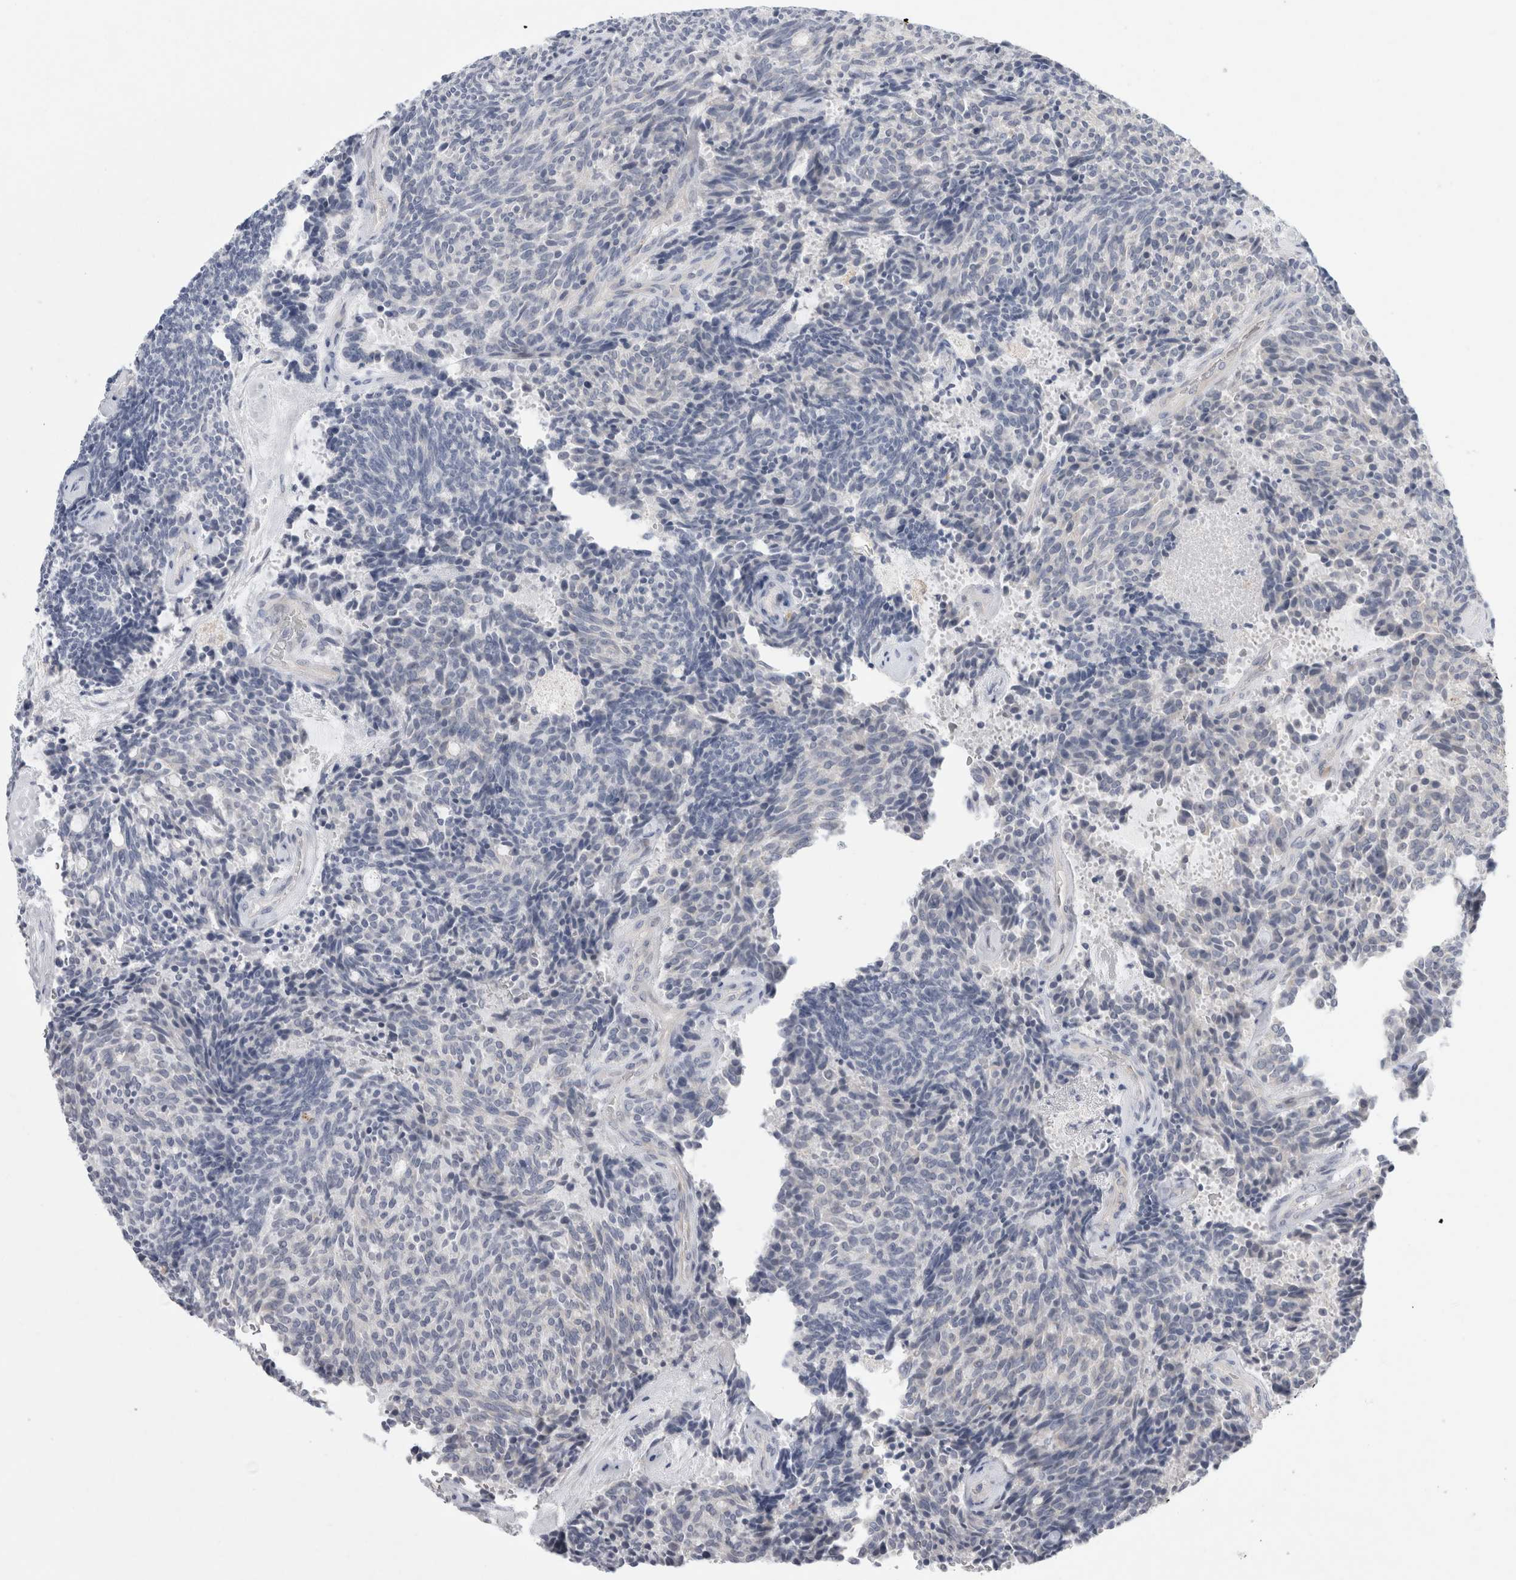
{"staining": {"intensity": "negative", "quantity": "none", "location": "none"}, "tissue": "carcinoid", "cell_type": "Tumor cells", "image_type": "cancer", "snomed": [{"axis": "morphology", "description": "Carcinoid, malignant, NOS"}, {"axis": "topography", "description": "Pancreas"}], "caption": "This is an immunohistochemistry (IHC) histopathology image of carcinoid. There is no positivity in tumor cells.", "gene": "GAA", "patient": {"sex": "female", "age": 54}}